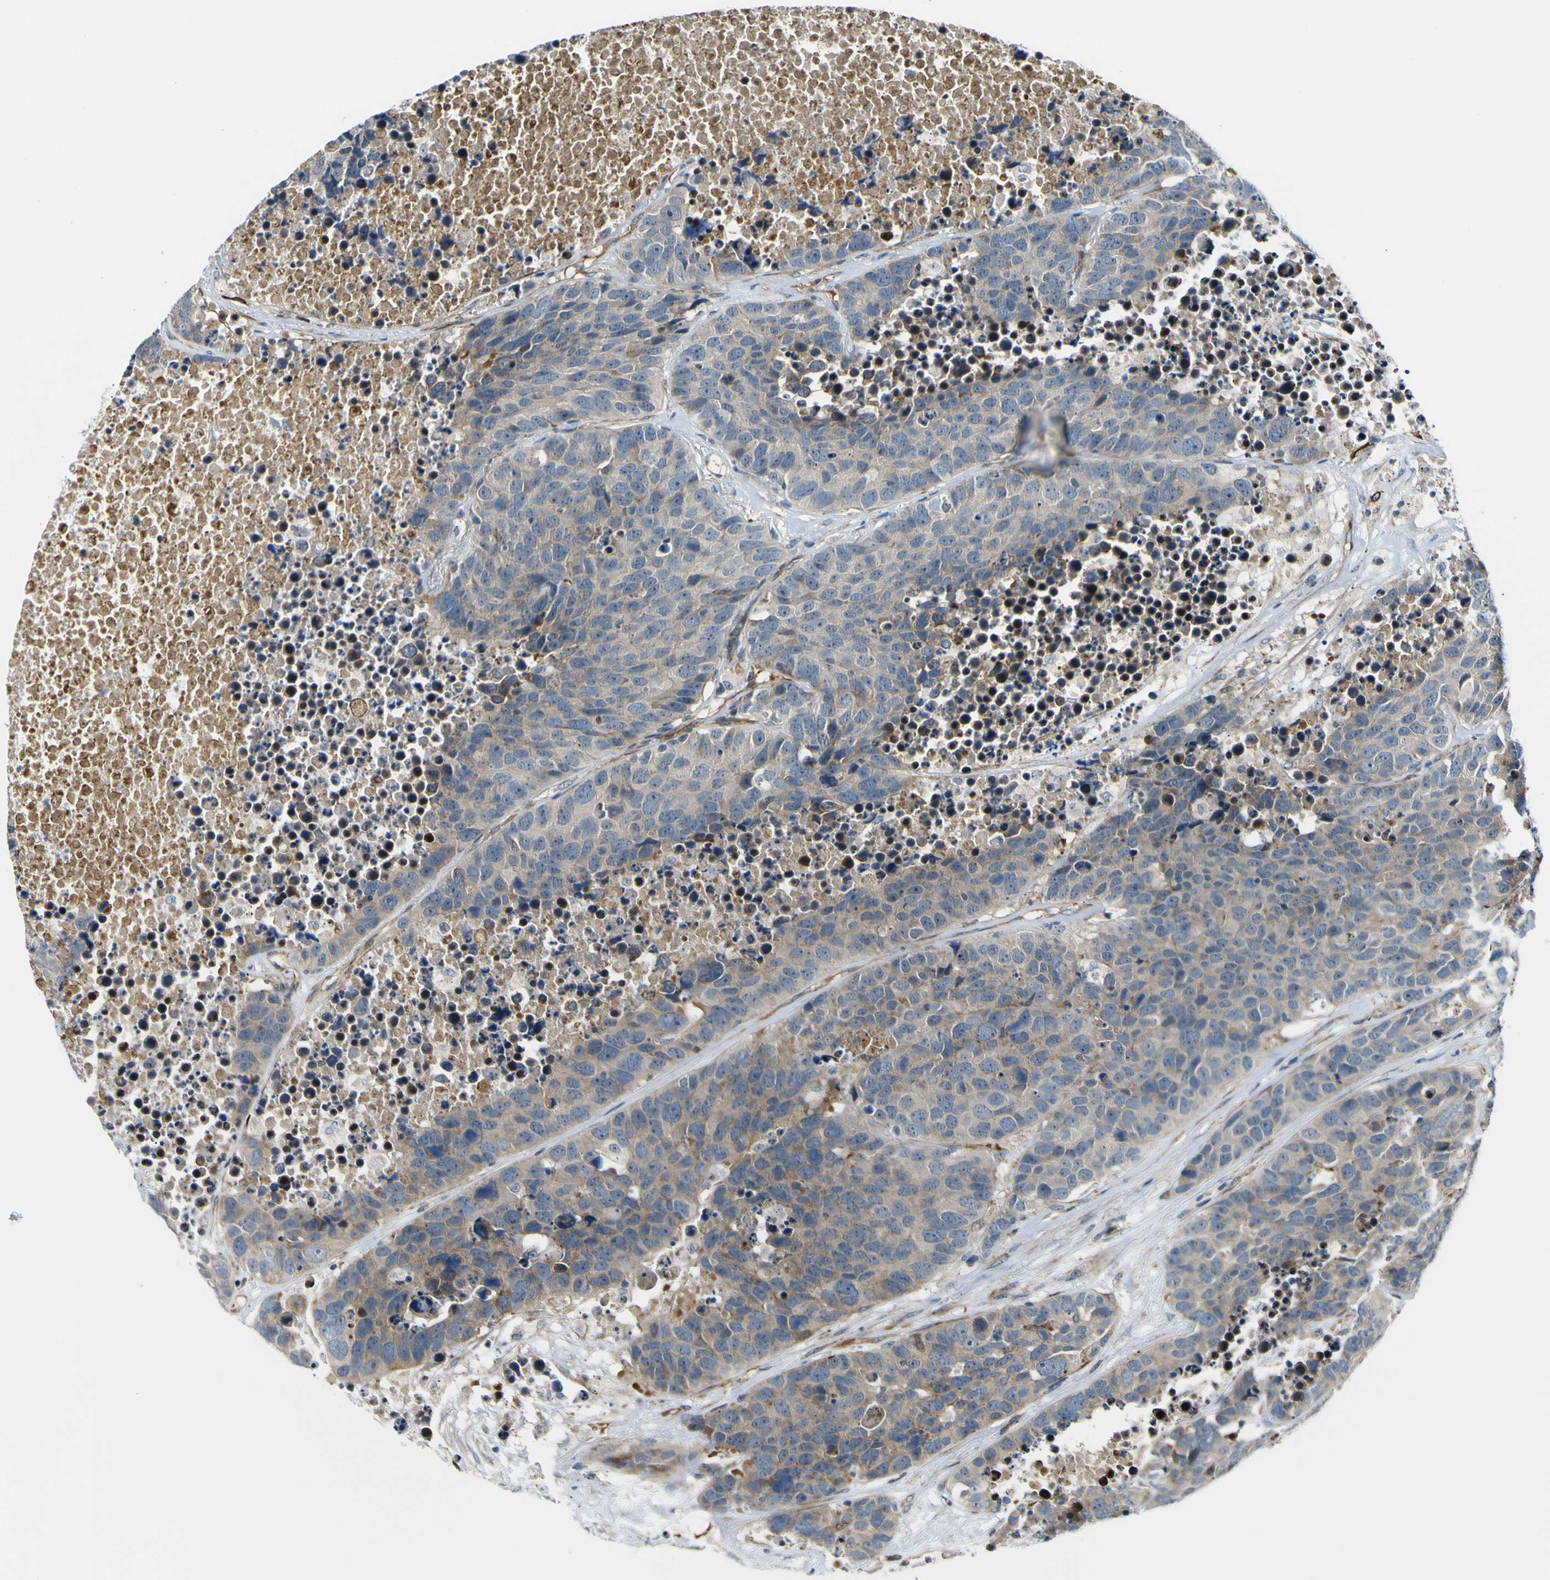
{"staining": {"intensity": "moderate", "quantity": "<25%", "location": "cytoplasmic/membranous"}, "tissue": "carcinoid", "cell_type": "Tumor cells", "image_type": "cancer", "snomed": [{"axis": "morphology", "description": "Carcinoid, malignant, NOS"}, {"axis": "topography", "description": "Lung"}], "caption": "Immunohistochemical staining of carcinoid (malignant) reveals moderate cytoplasmic/membranous protein staining in approximately <25% of tumor cells.", "gene": "KDM7A", "patient": {"sex": "male", "age": 60}}